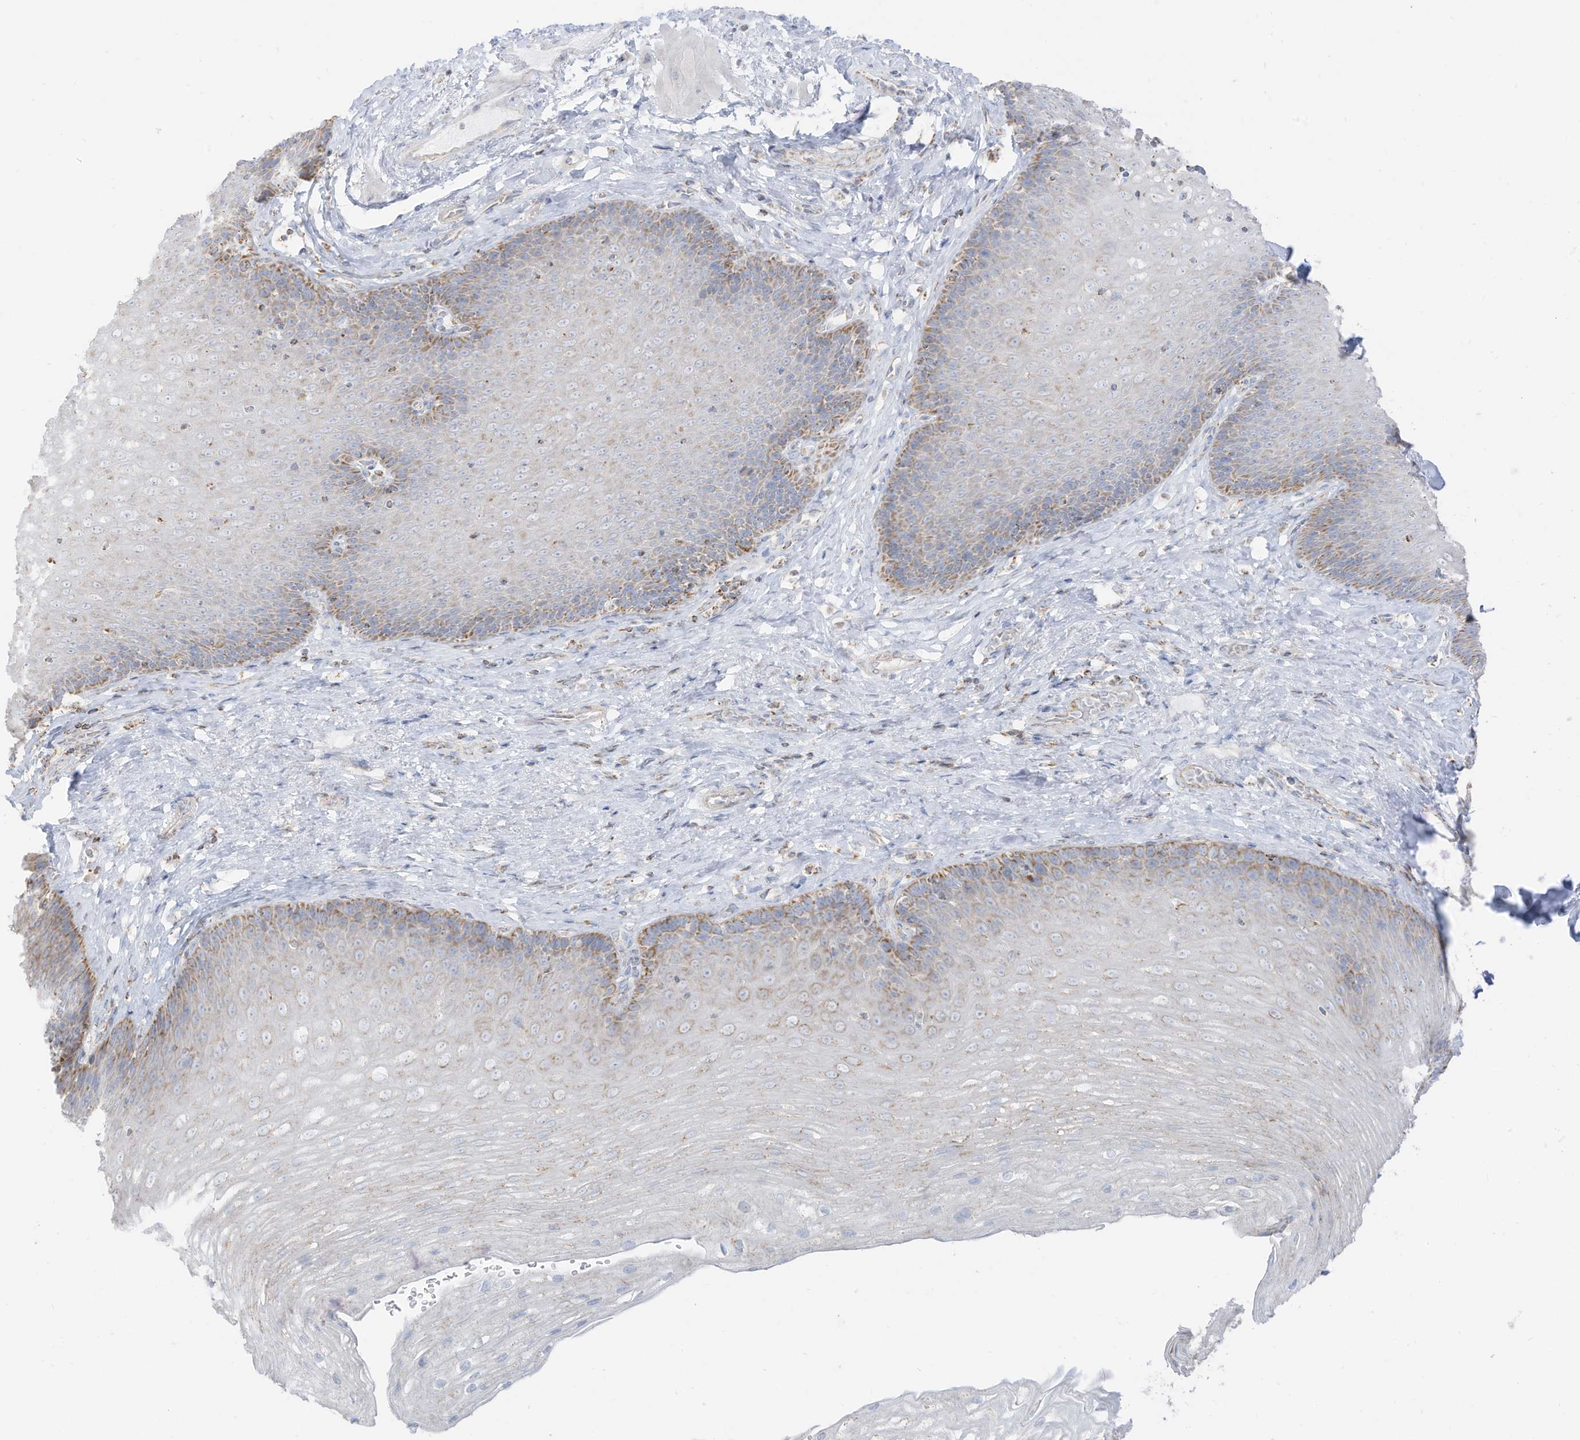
{"staining": {"intensity": "moderate", "quantity": "25%-75%", "location": "cytoplasmic/membranous"}, "tissue": "esophagus", "cell_type": "Squamous epithelial cells", "image_type": "normal", "snomed": [{"axis": "morphology", "description": "Normal tissue, NOS"}, {"axis": "topography", "description": "Esophagus"}], "caption": "A medium amount of moderate cytoplasmic/membranous positivity is identified in approximately 25%-75% of squamous epithelial cells in benign esophagus. (DAB (3,3'-diaminobenzidine) IHC with brightfield microscopy, high magnification).", "gene": "ETHE1", "patient": {"sex": "female", "age": 66}}